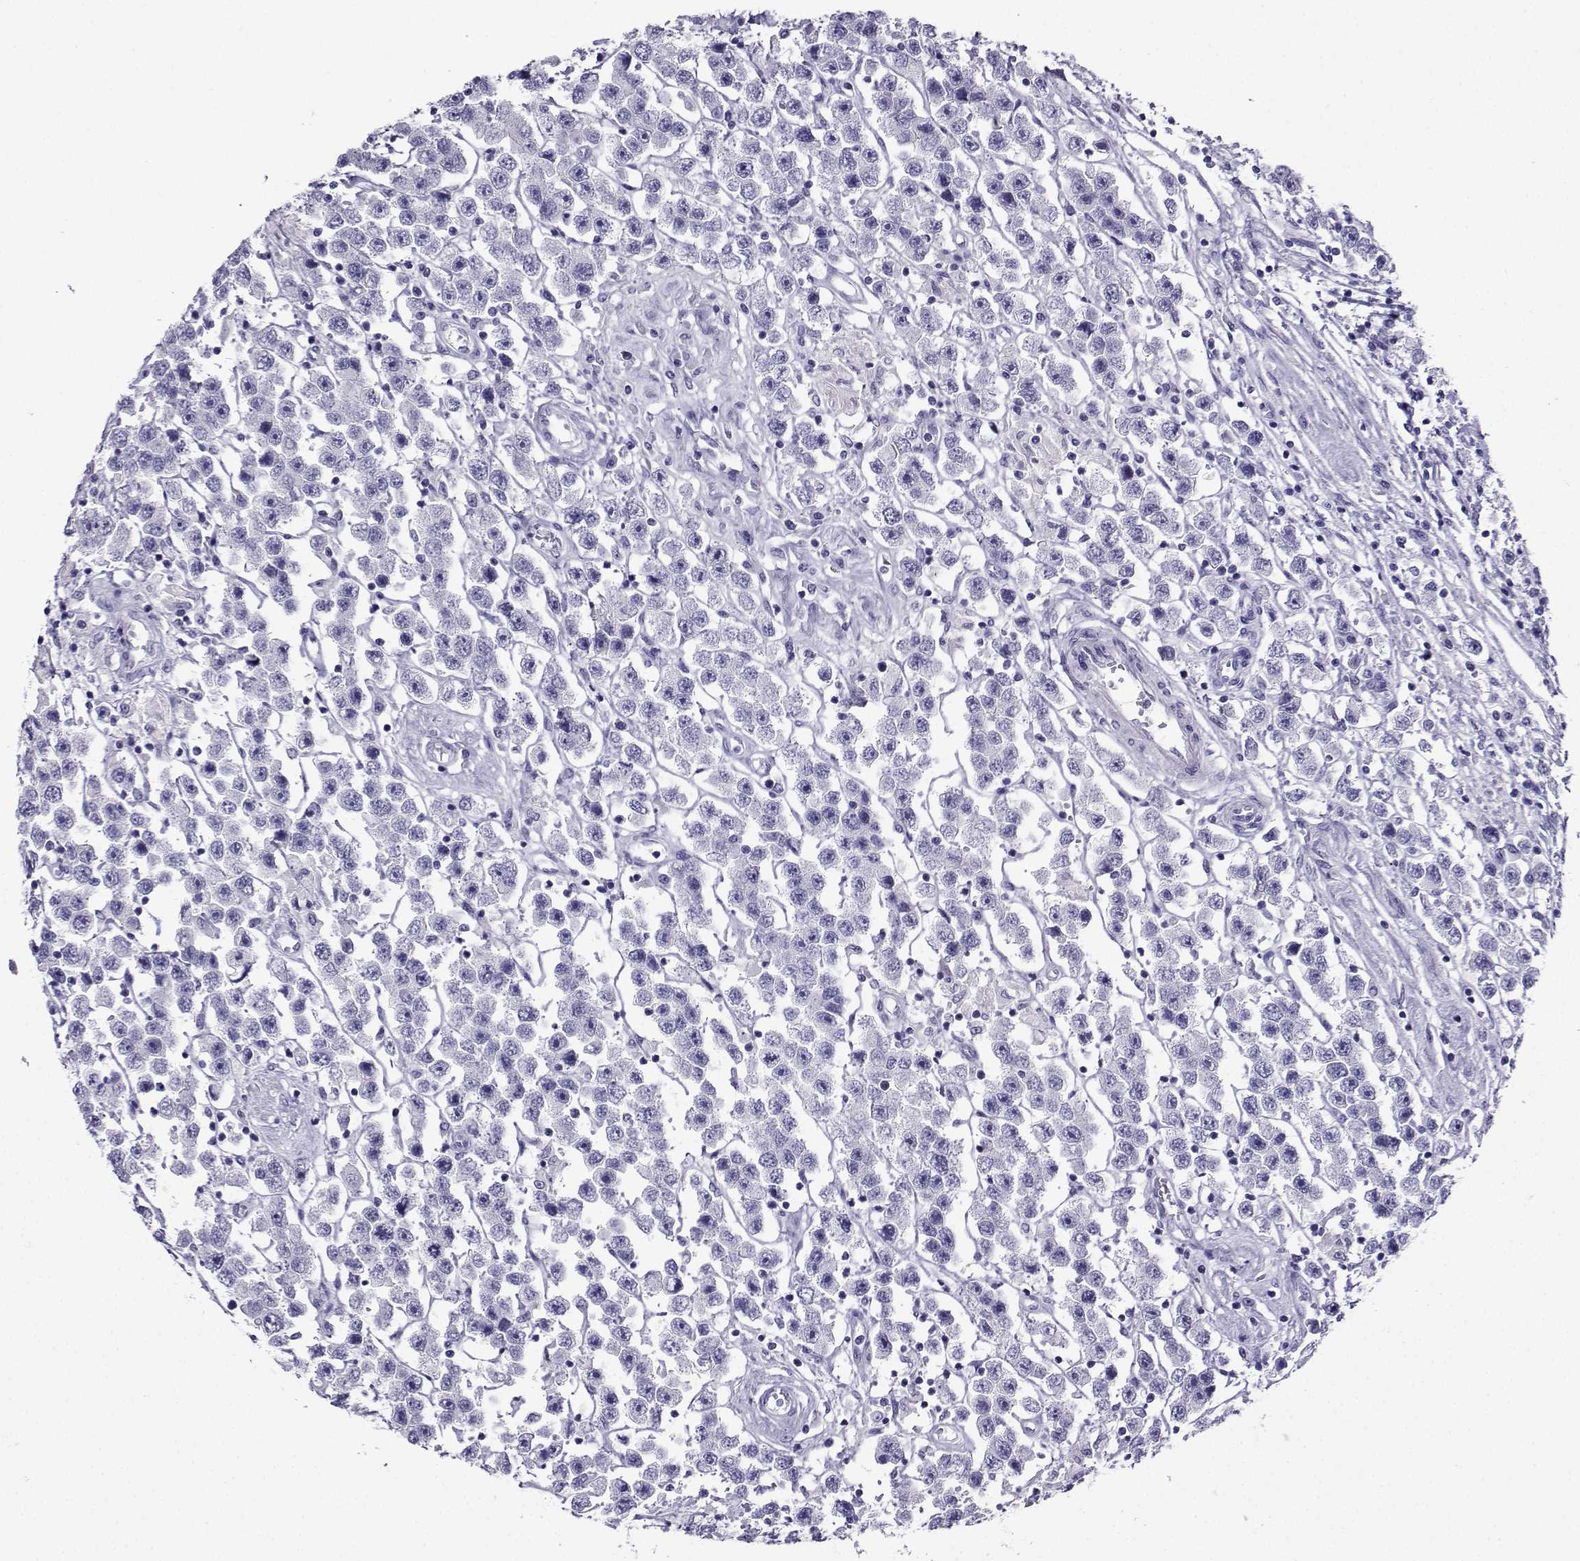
{"staining": {"intensity": "negative", "quantity": "none", "location": "none"}, "tissue": "testis cancer", "cell_type": "Tumor cells", "image_type": "cancer", "snomed": [{"axis": "morphology", "description": "Seminoma, NOS"}, {"axis": "topography", "description": "Testis"}], "caption": "An image of testis seminoma stained for a protein exhibits no brown staining in tumor cells.", "gene": "CRYBB1", "patient": {"sex": "male", "age": 45}}